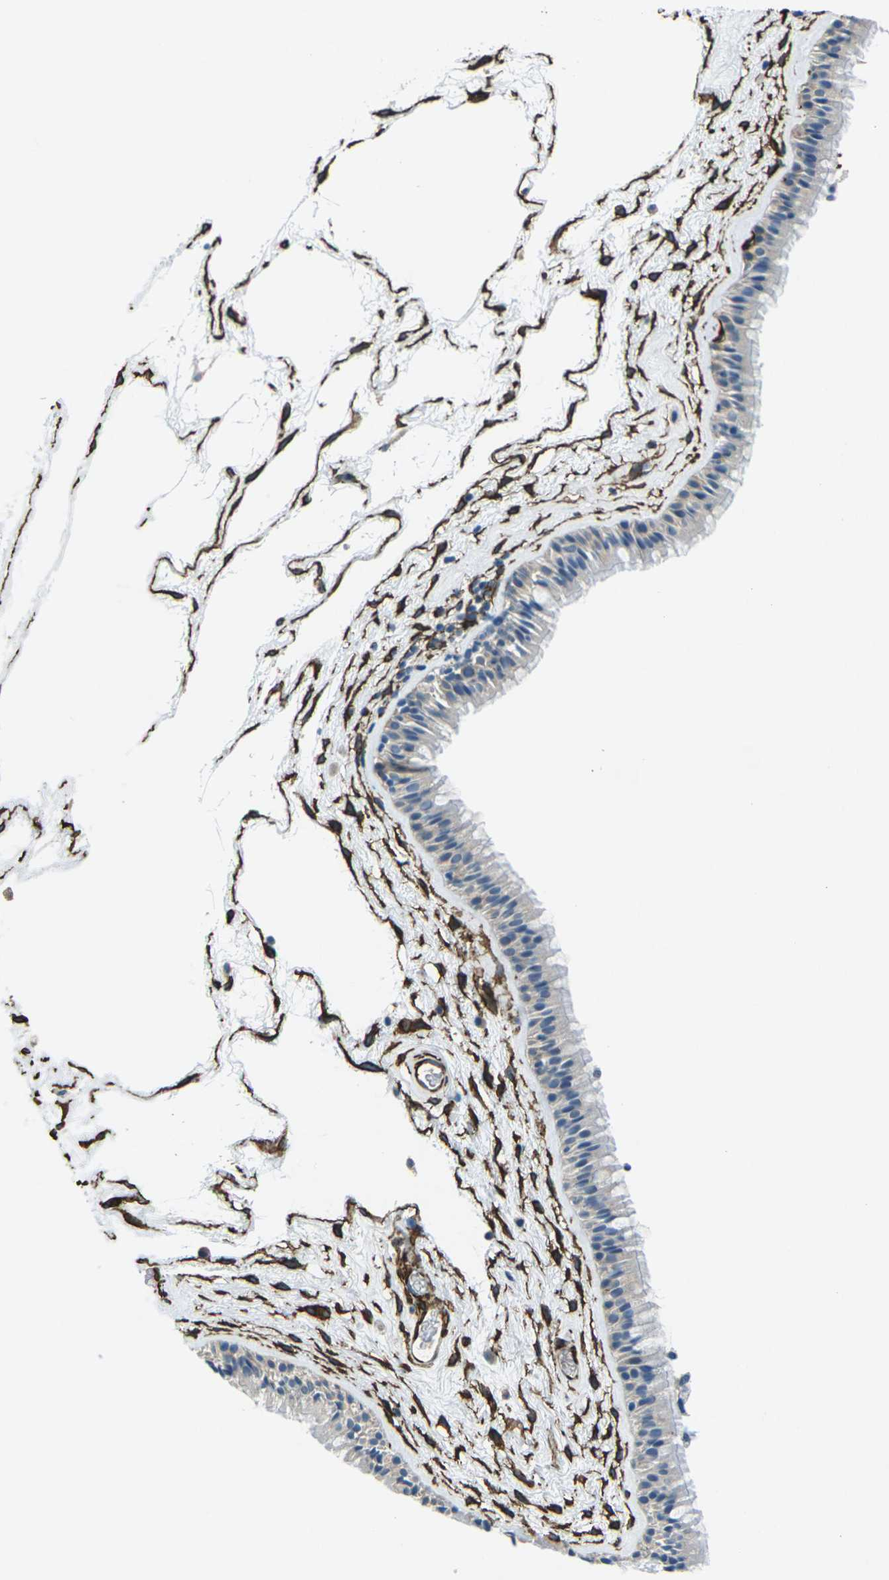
{"staining": {"intensity": "negative", "quantity": "none", "location": "none"}, "tissue": "nasopharynx", "cell_type": "Respiratory epithelial cells", "image_type": "normal", "snomed": [{"axis": "morphology", "description": "Normal tissue, NOS"}, {"axis": "morphology", "description": "Inflammation, NOS"}, {"axis": "topography", "description": "Nasopharynx"}], "caption": "IHC photomicrograph of normal nasopharynx: human nasopharynx stained with DAB (3,3'-diaminobenzidine) demonstrates no significant protein expression in respiratory epithelial cells.", "gene": "GRAMD1C", "patient": {"sex": "male", "age": 48}}